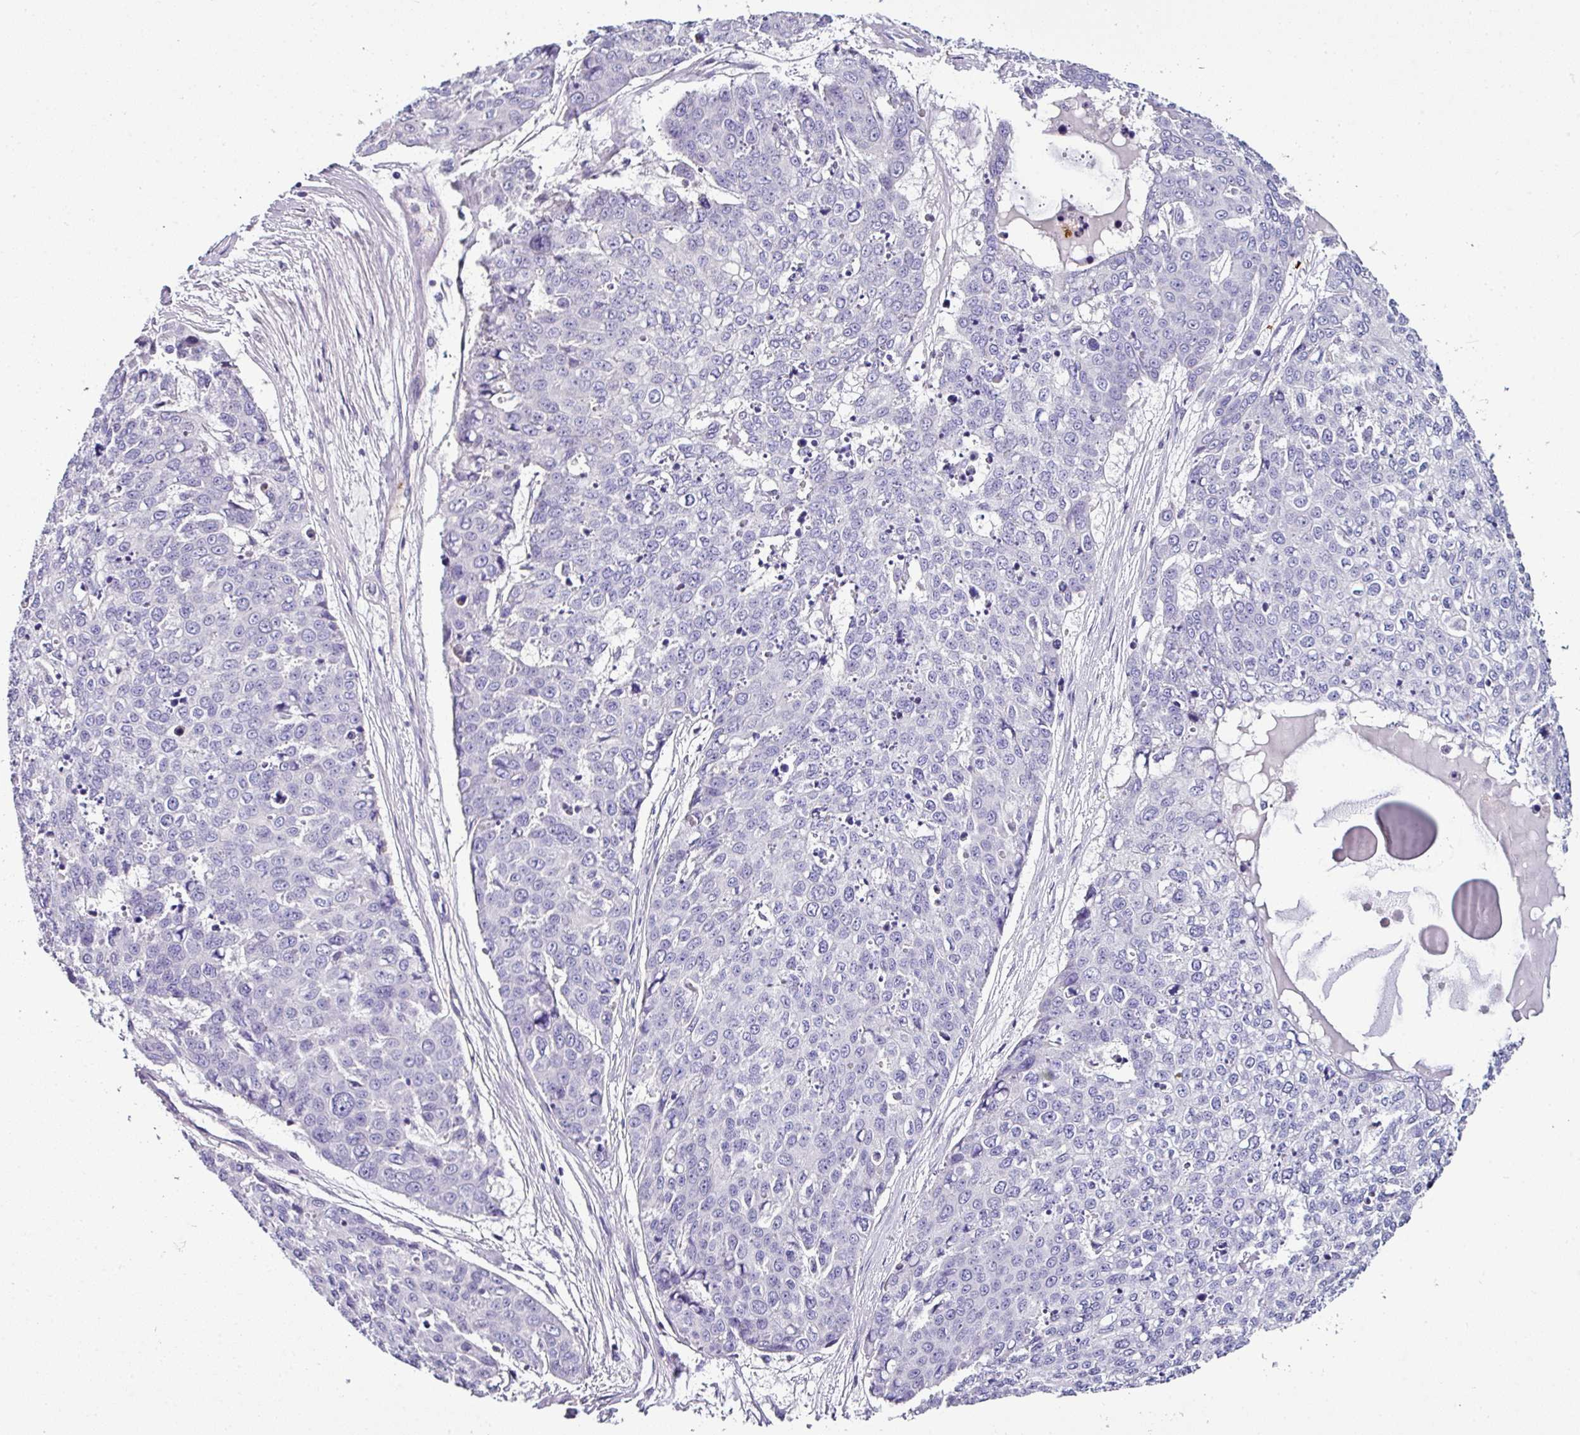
{"staining": {"intensity": "negative", "quantity": "none", "location": "none"}, "tissue": "skin cancer", "cell_type": "Tumor cells", "image_type": "cancer", "snomed": [{"axis": "morphology", "description": "Squamous cell carcinoma, NOS"}, {"axis": "topography", "description": "Skin"}], "caption": "High power microscopy photomicrograph of an immunohistochemistry histopathology image of skin squamous cell carcinoma, revealing no significant positivity in tumor cells. Nuclei are stained in blue.", "gene": "NAPSA", "patient": {"sex": "female", "age": 44}}